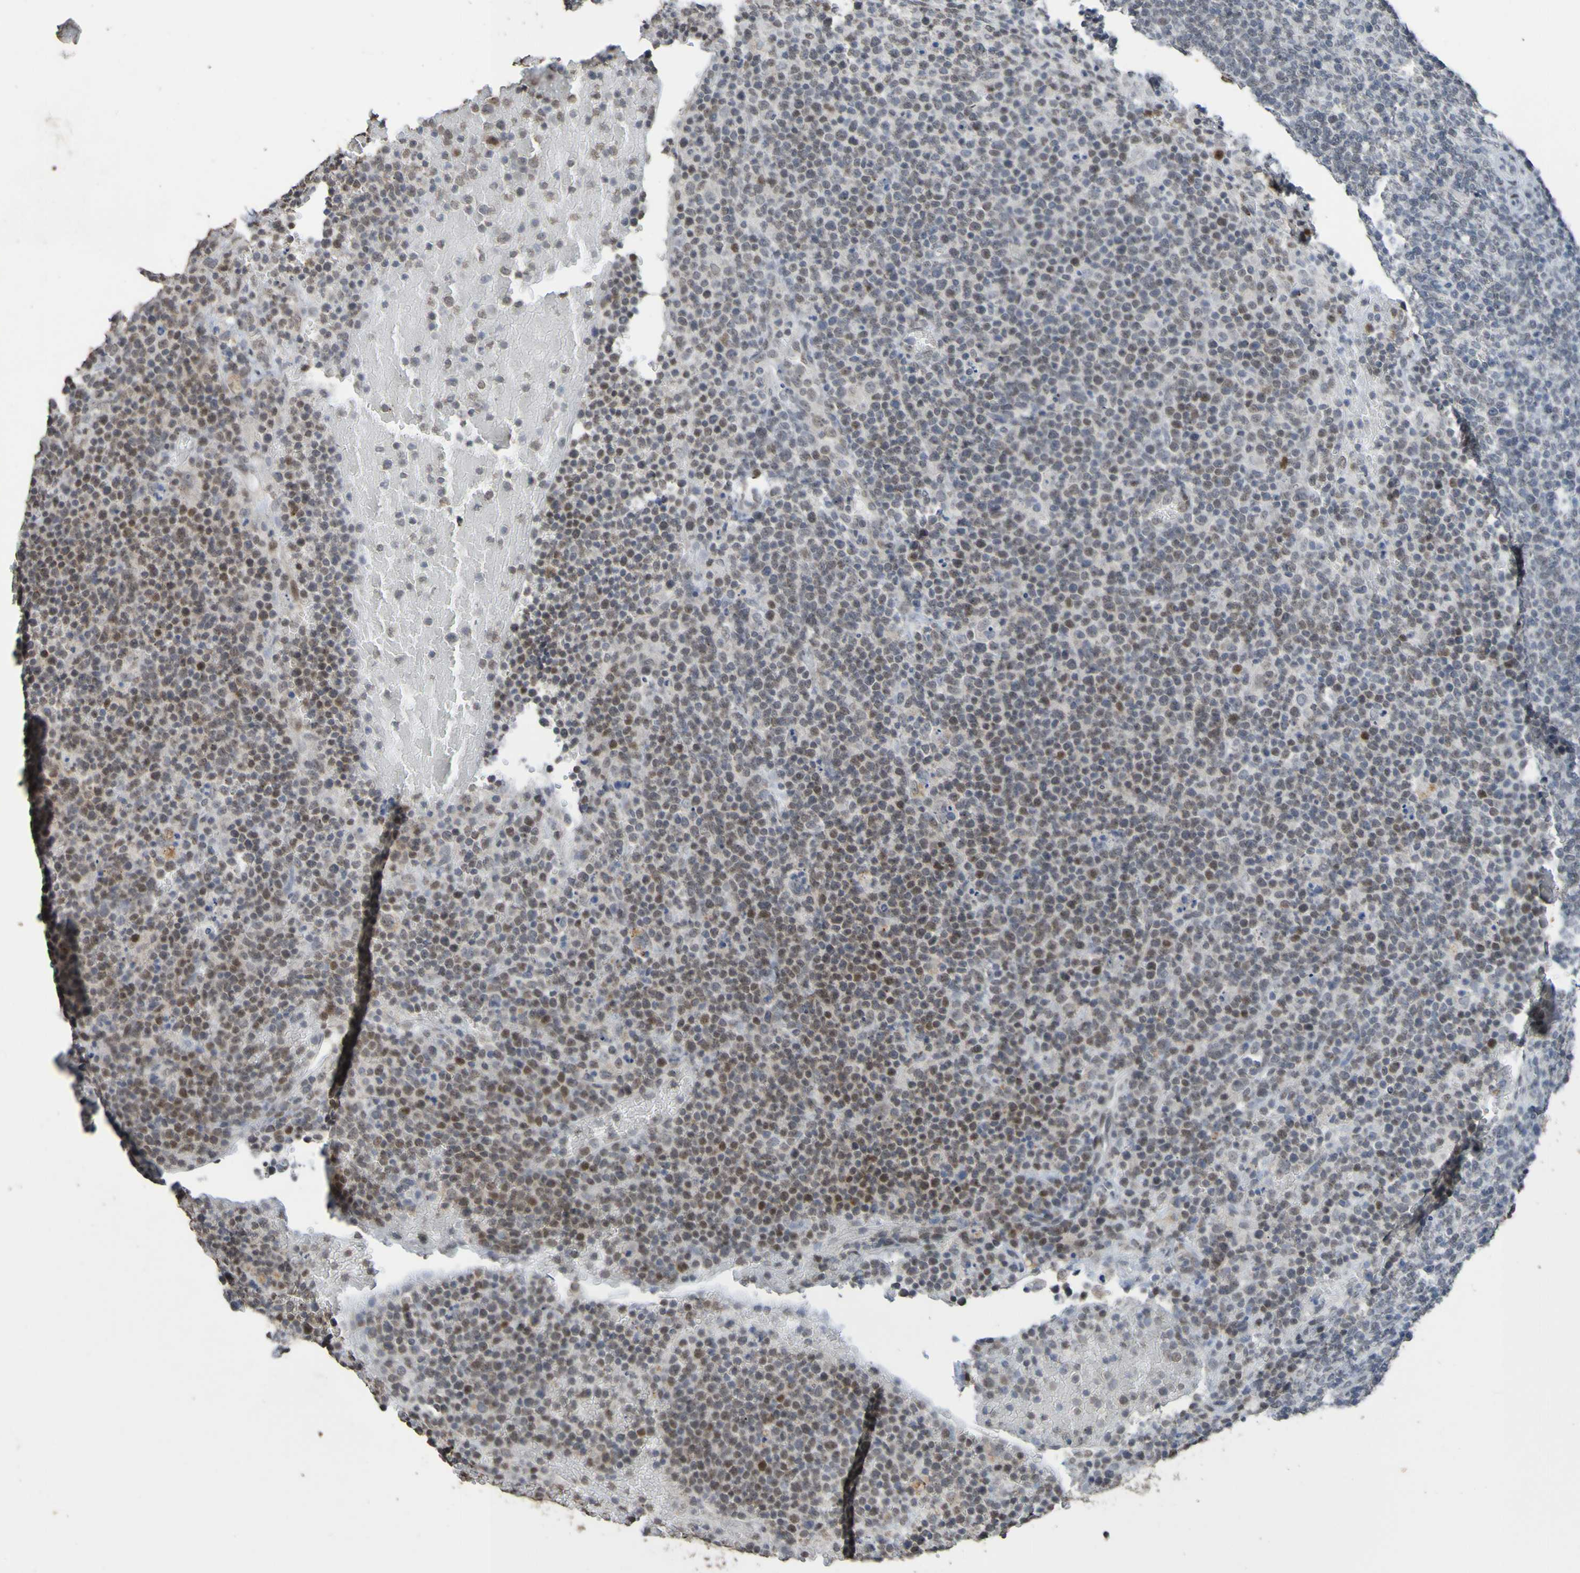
{"staining": {"intensity": "weak", "quantity": ">75%", "location": "nuclear"}, "tissue": "lymphoma", "cell_type": "Tumor cells", "image_type": "cancer", "snomed": [{"axis": "morphology", "description": "Malignant lymphoma, non-Hodgkin's type, High grade"}, {"axis": "topography", "description": "Lymph node"}], "caption": "Human lymphoma stained with a protein marker reveals weak staining in tumor cells.", "gene": "ALKBH2", "patient": {"sex": "male", "age": 61}}